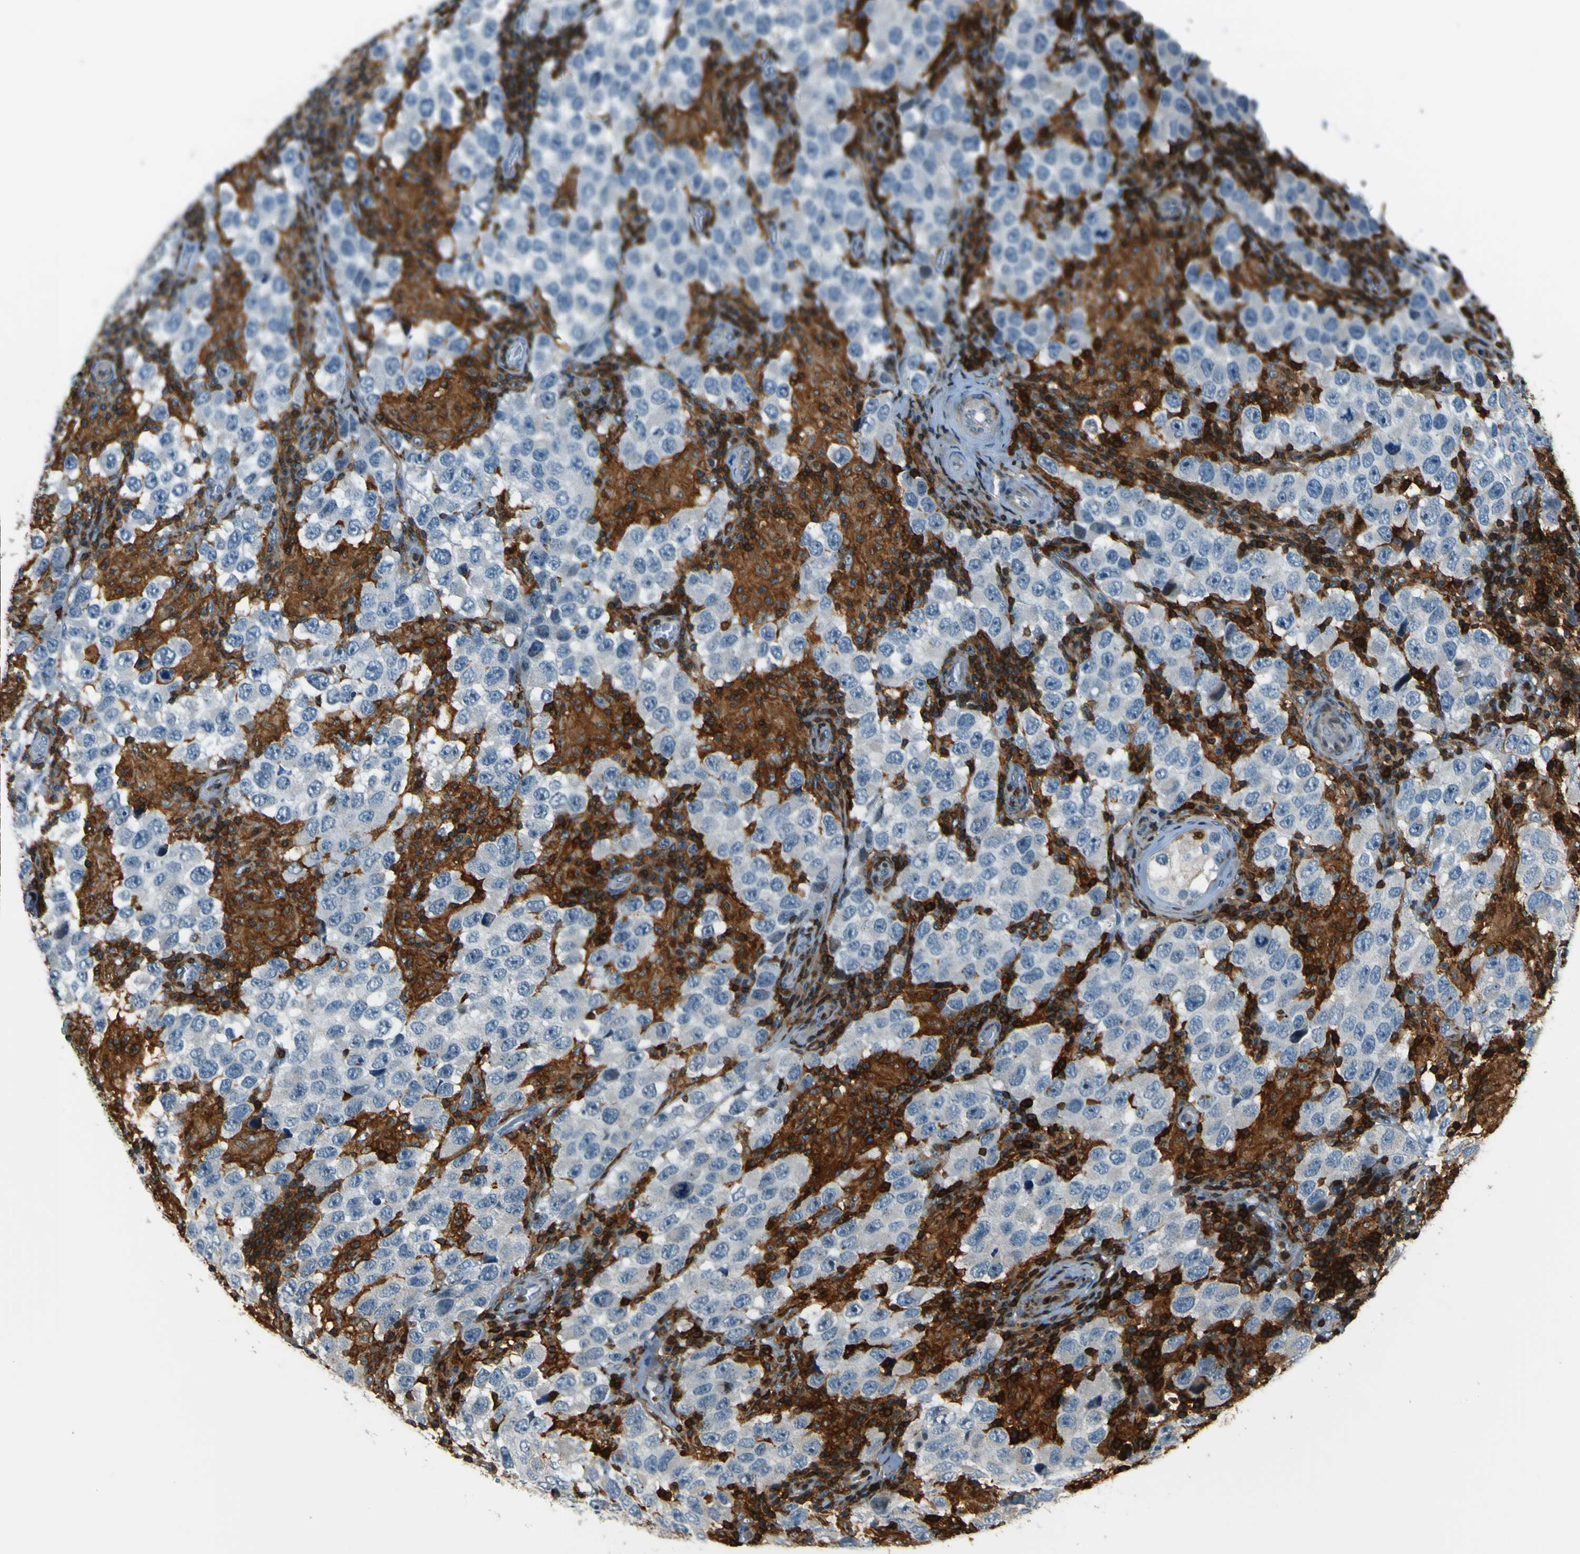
{"staining": {"intensity": "negative", "quantity": "none", "location": "none"}, "tissue": "testis cancer", "cell_type": "Tumor cells", "image_type": "cancer", "snomed": [{"axis": "morphology", "description": "Carcinoma, Embryonal, NOS"}, {"axis": "topography", "description": "Testis"}], "caption": "A micrograph of embryonal carcinoma (testis) stained for a protein reveals no brown staining in tumor cells. (Stains: DAB IHC with hematoxylin counter stain, Microscopy: brightfield microscopy at high magnification).", "gene": "PCDHB5", "patient": {"sex": "male", "age": 21}}